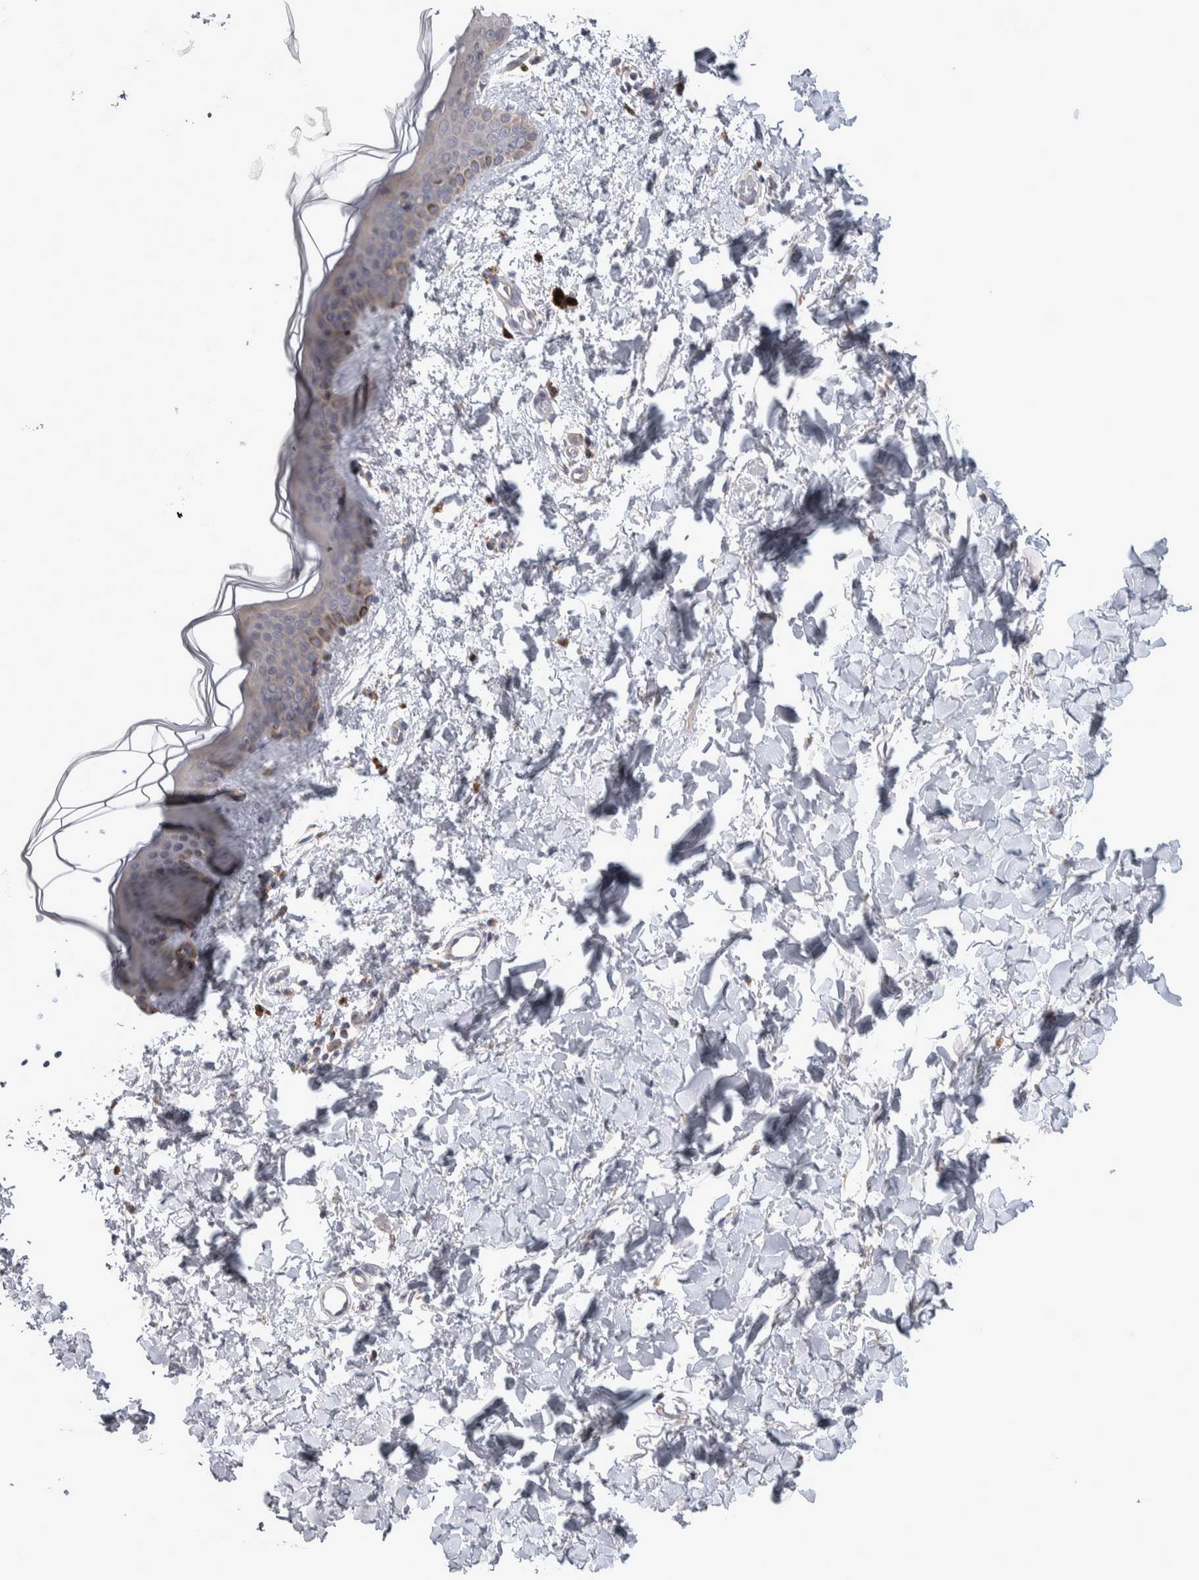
{"staining": {"intensity": "weak", "quantity": "<25%", "location": "cytoplasmic/membranous"}, "tissue": "skin", "cell_type": "Fibroblasts", "image_type": "normal", "snomed": [{"axis": "morphology", "description": "Normal tissue, NOS"}, {"axis": "topography", "description": "Skin"}], "caption": "Immunohistochemistry of benign human skin reveals no positivity in fibroblasts.", "gene": "SCO1", "patient": {"sex": "female", "age": 46}}